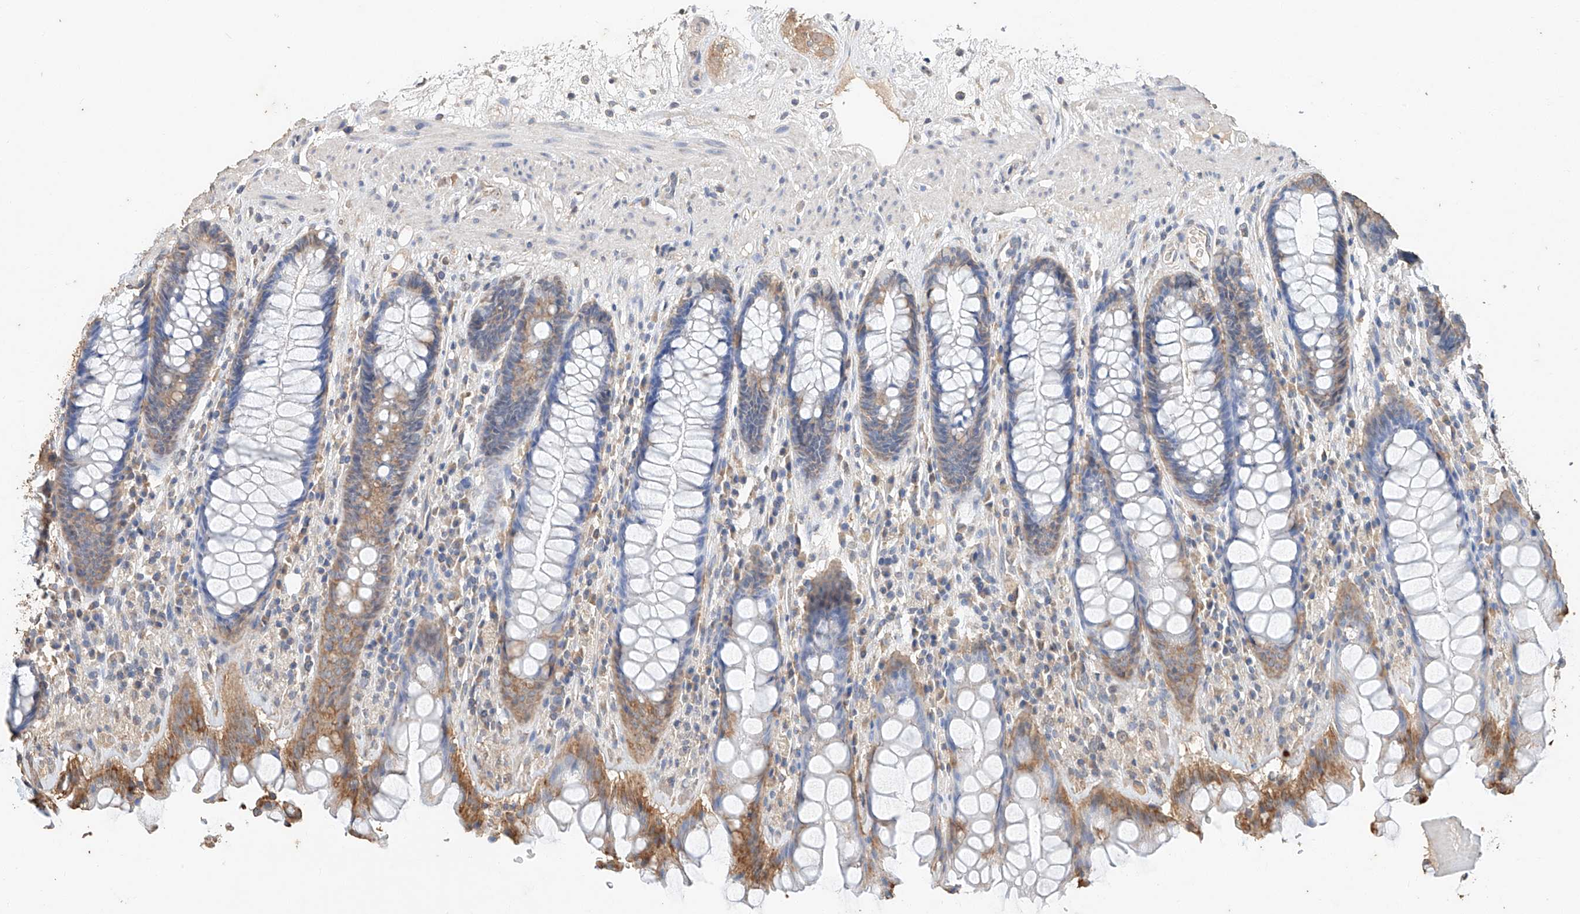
{"staining": {"intensity": "moderate", "quantity": "<25%", "location": "cytoplasmic/membranous"}, "tissue": "rectum", "cell_type": "Glandular cells", "image_type": "normal", "snomed": [{"axis": "morphology", "description": "Normal tissue, NOS"}, {"axis": "topography", "description": "Rectum"}], "caption": "Immunohistochemical staining of benign rectum shows <25% levels of moderate cytoplasmic/membranous protein positivity in approximately <25% of glandular cells.", "gene": "CERS4", "patient": {"sex": "male", "age": 64}}